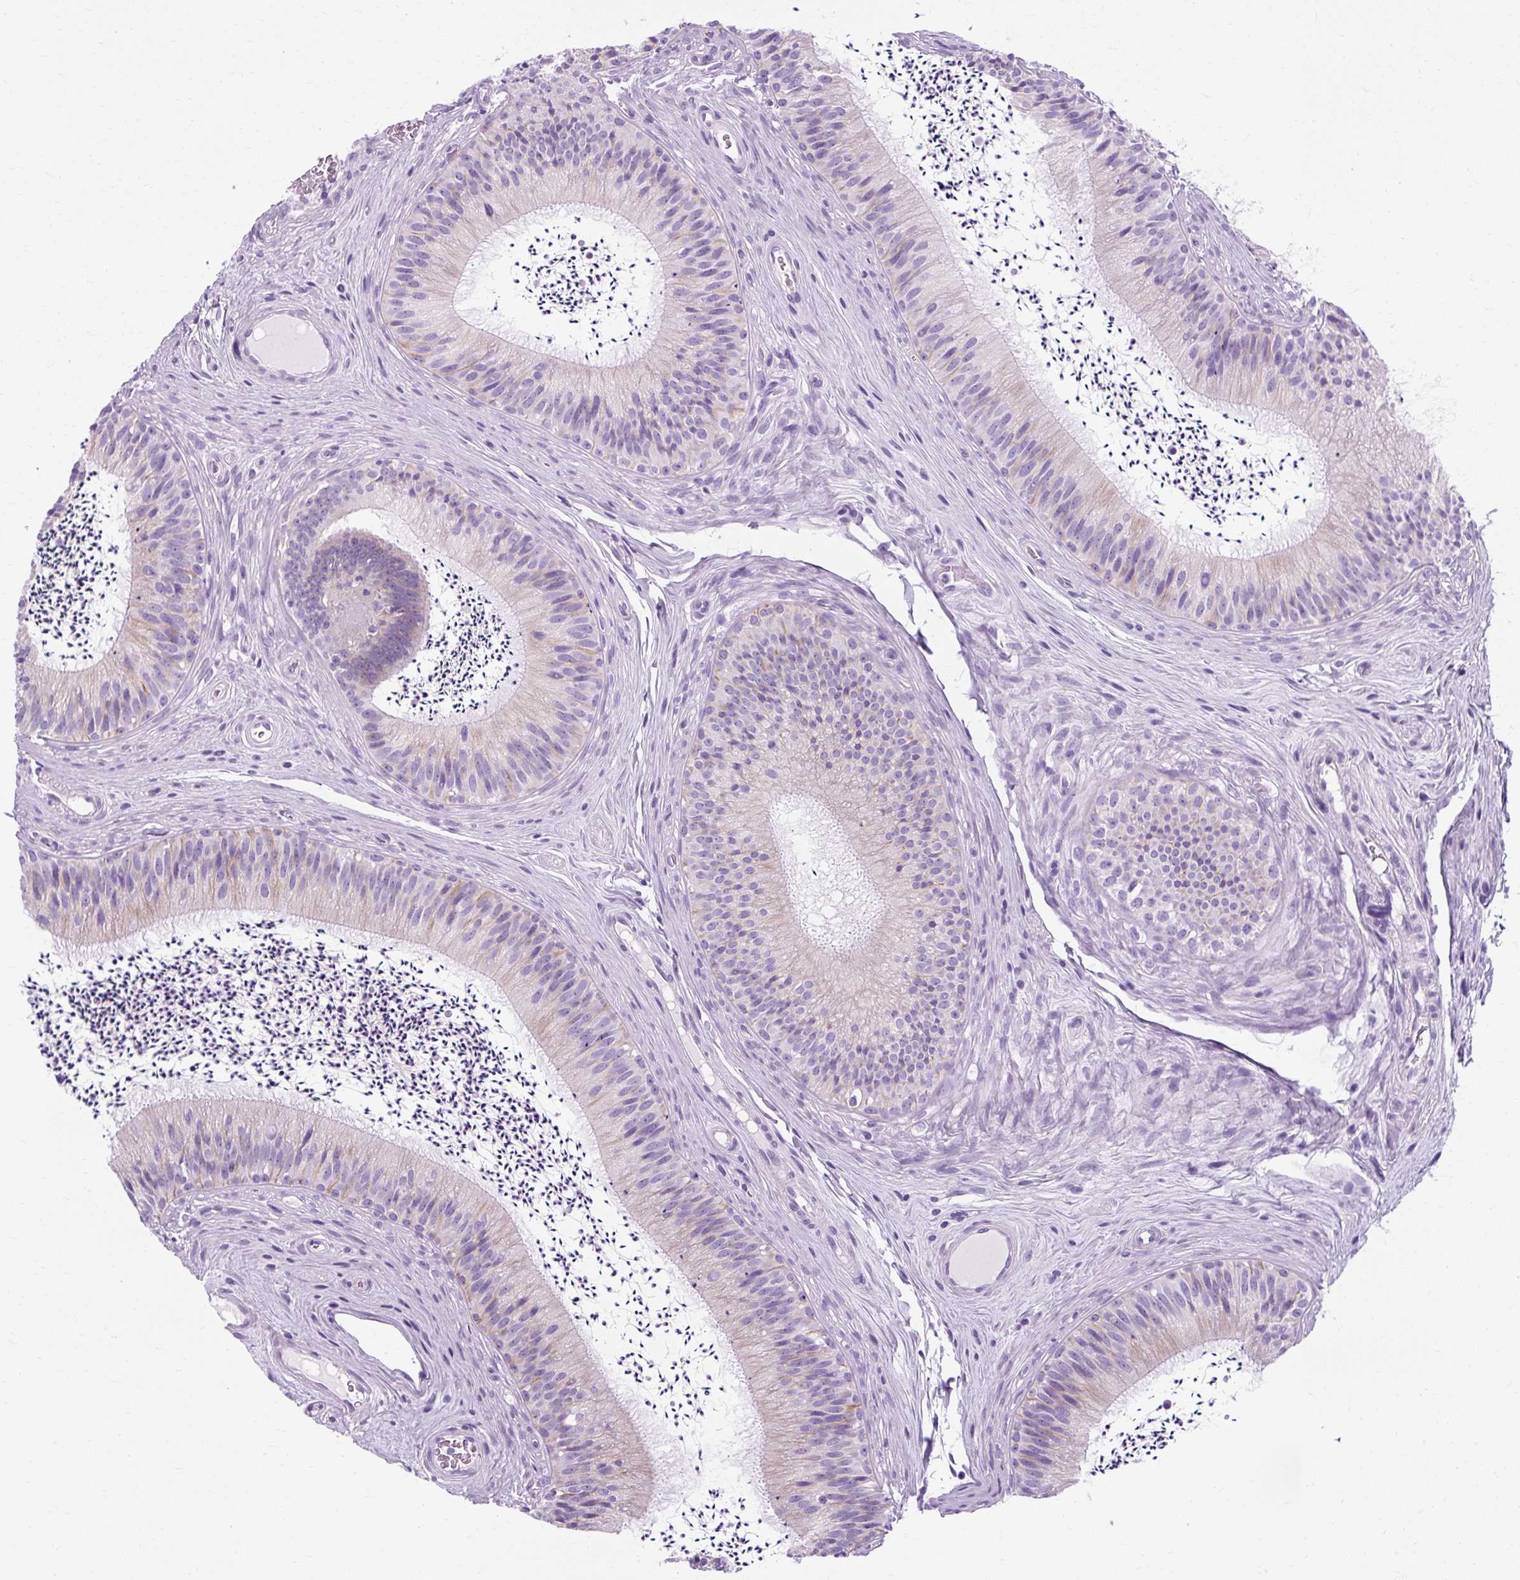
{"staining": {"intensity": "negative", "quantity": "none", "location": "none"}, "tissue": "epididymis", "cell_type": "Glandular cells", "image_type": "normal", "snomed": [{"axis": "morphology", "description": "Normal tissue, NOS"}, {"axis": "topography", "description": "Epididymis"}], "caption": "Immunohistochemistry histopathology image of unremarkable epididymis: human epididymis stained with DAB (3,3'-diaminobenzidine) displays no significant protein positivity in glandular cells.", "gene": "TMEM89", "patient": {"sex": "male", "age": 24}}